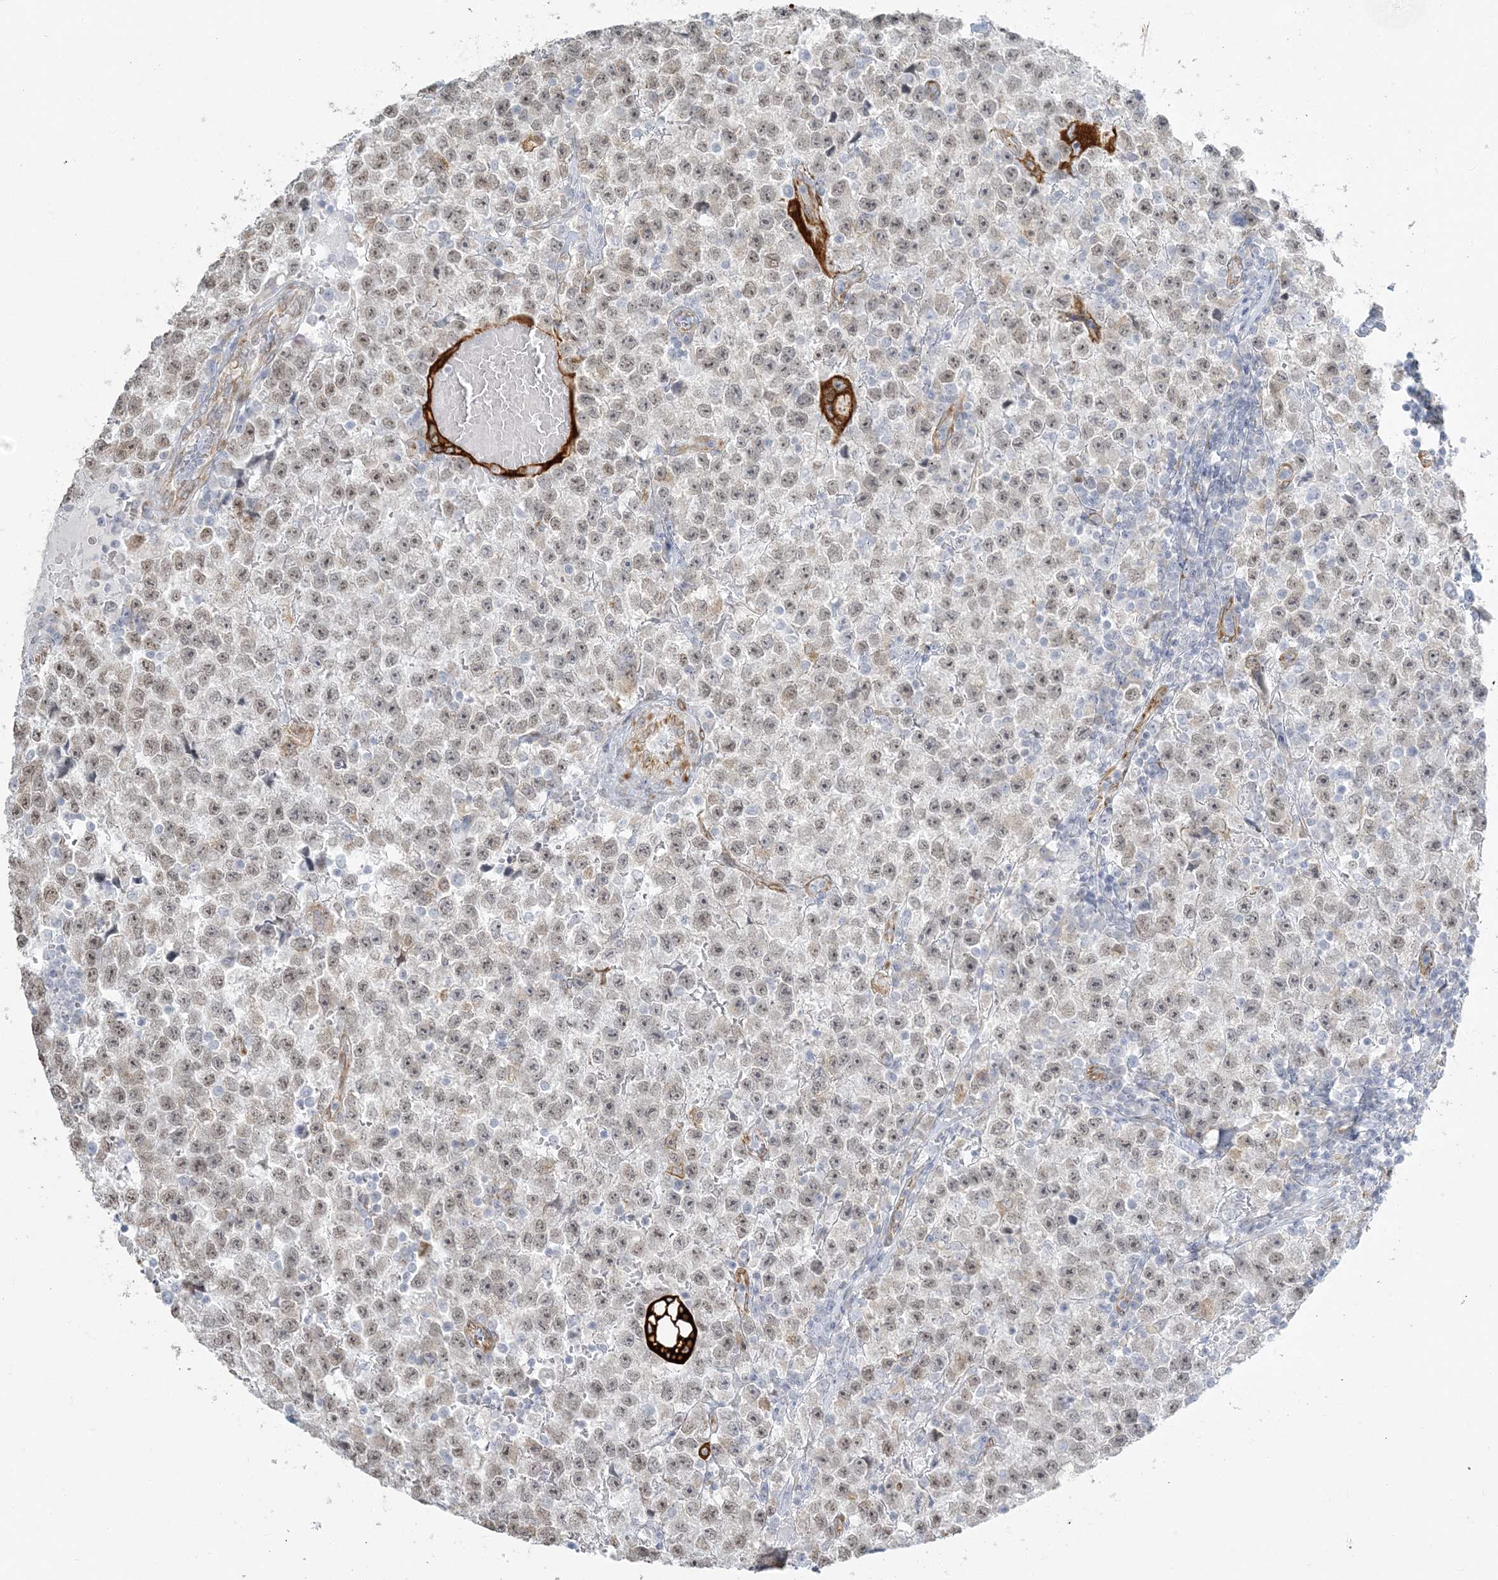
{"staining": {"intensity": "weak", "quantity": "25%-75%", "location": "nuclear"}, "tissue": "testis cancer", "cell_type": "Tumor cells", "image_type": "cancer", "snomed": [{"axis": "morphology", "description": "Seminoma, NOS"}, {"axis": "topography", "description": "Testis"}], "caption": "A high-resolution image shows immunohistochemistry staining of seminoma (testis), which exhibits weak nuclear staining in about 25%-75% of tumor cells. Nuclei are stained in blue.", "gene": "ZC3H6", "patient": {"sex": "male", "age": 22}}